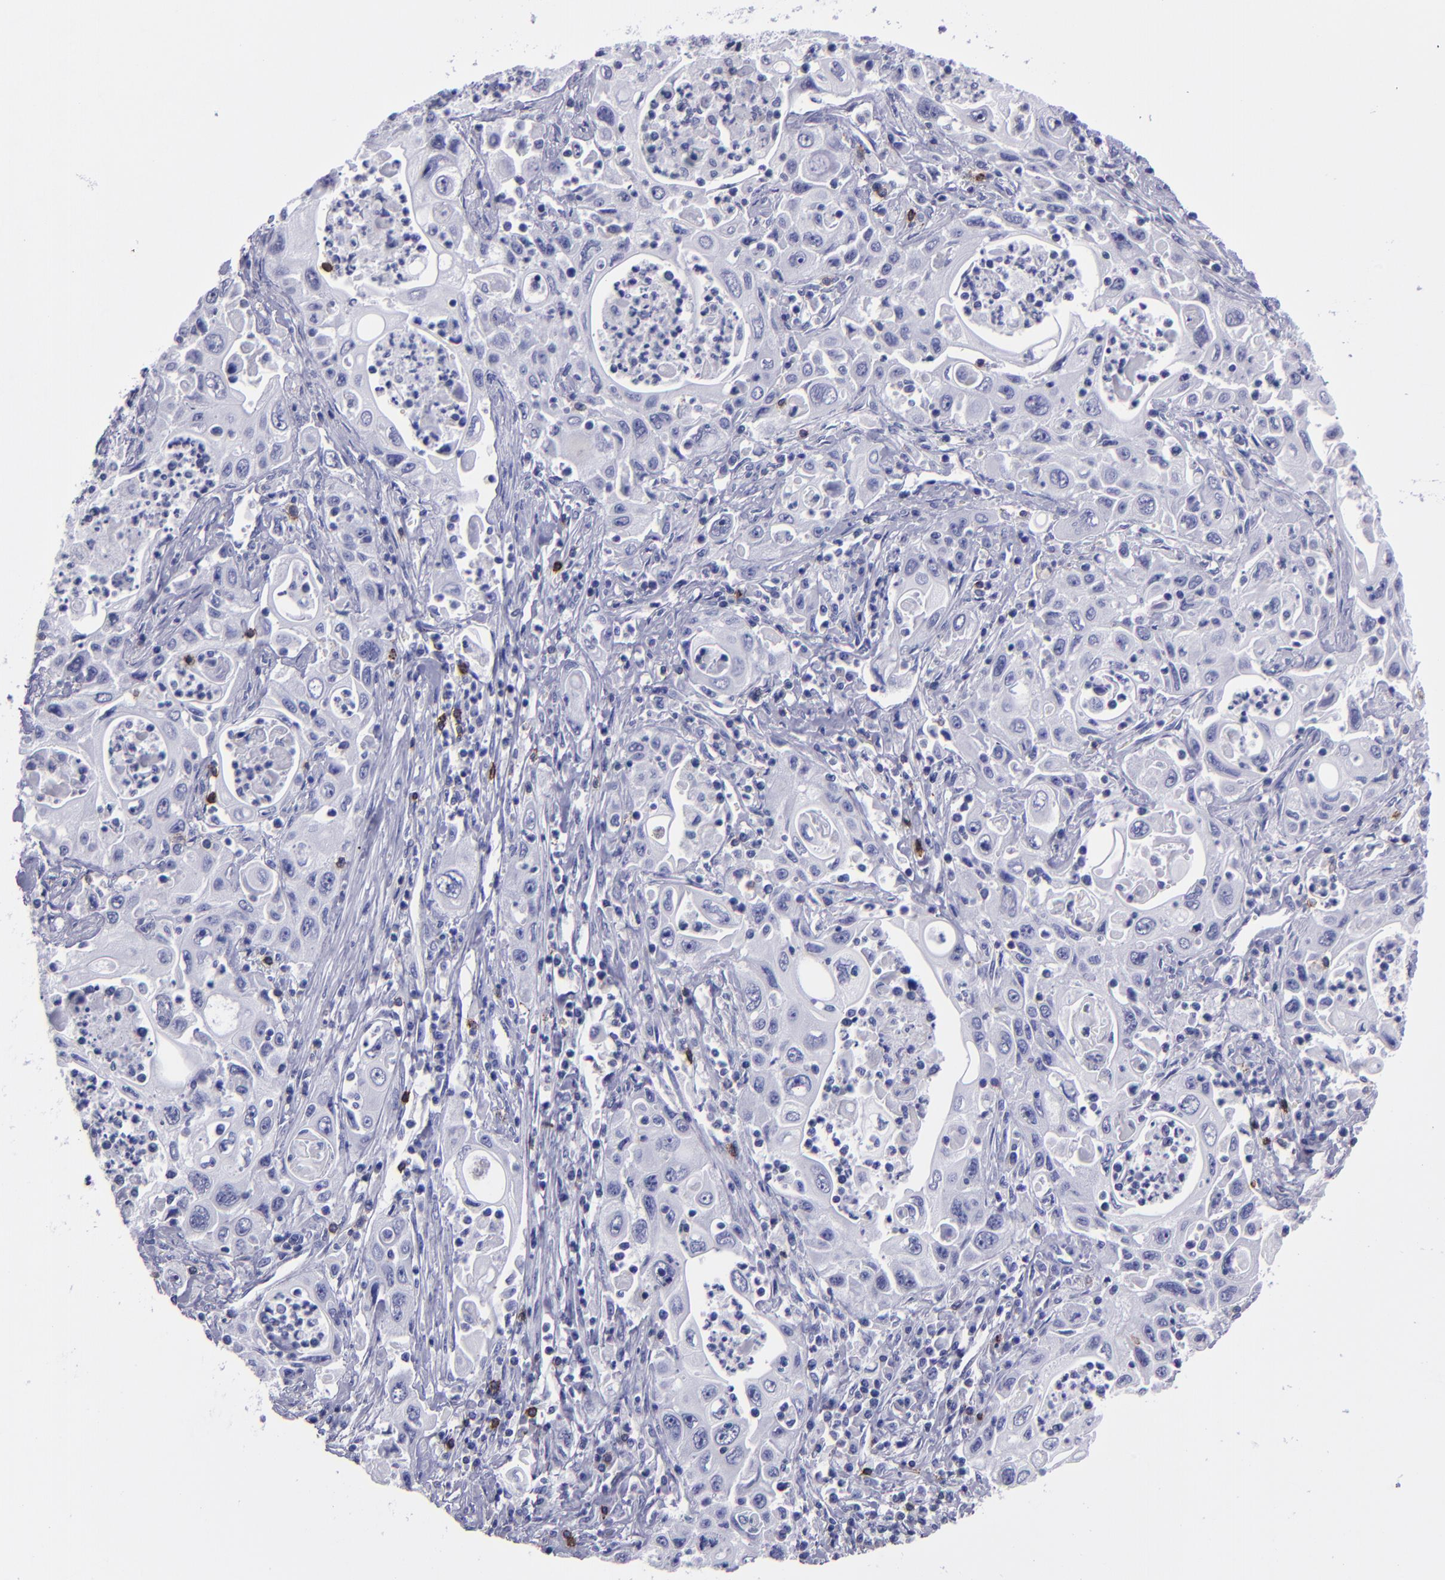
{"staining": {"intensity": "negative", "quantity": "none", "location": "none"}, "tissue": "pancreatic cancer", "cell_type": "Tumor cells", "image_type": "cancer", "snomed": [{"axis": "morphology", "description": "Adenocarcinoma, NOS"}, {"axis": "topography", "description": "Pancreas"}], "caption": "Adenocarcinoma (pancreatic) was stained to show a protein in brown. There is no significant expression in tumor cells.", "gene": "CD6", "patient": {"sex": "male", "age": 70}}